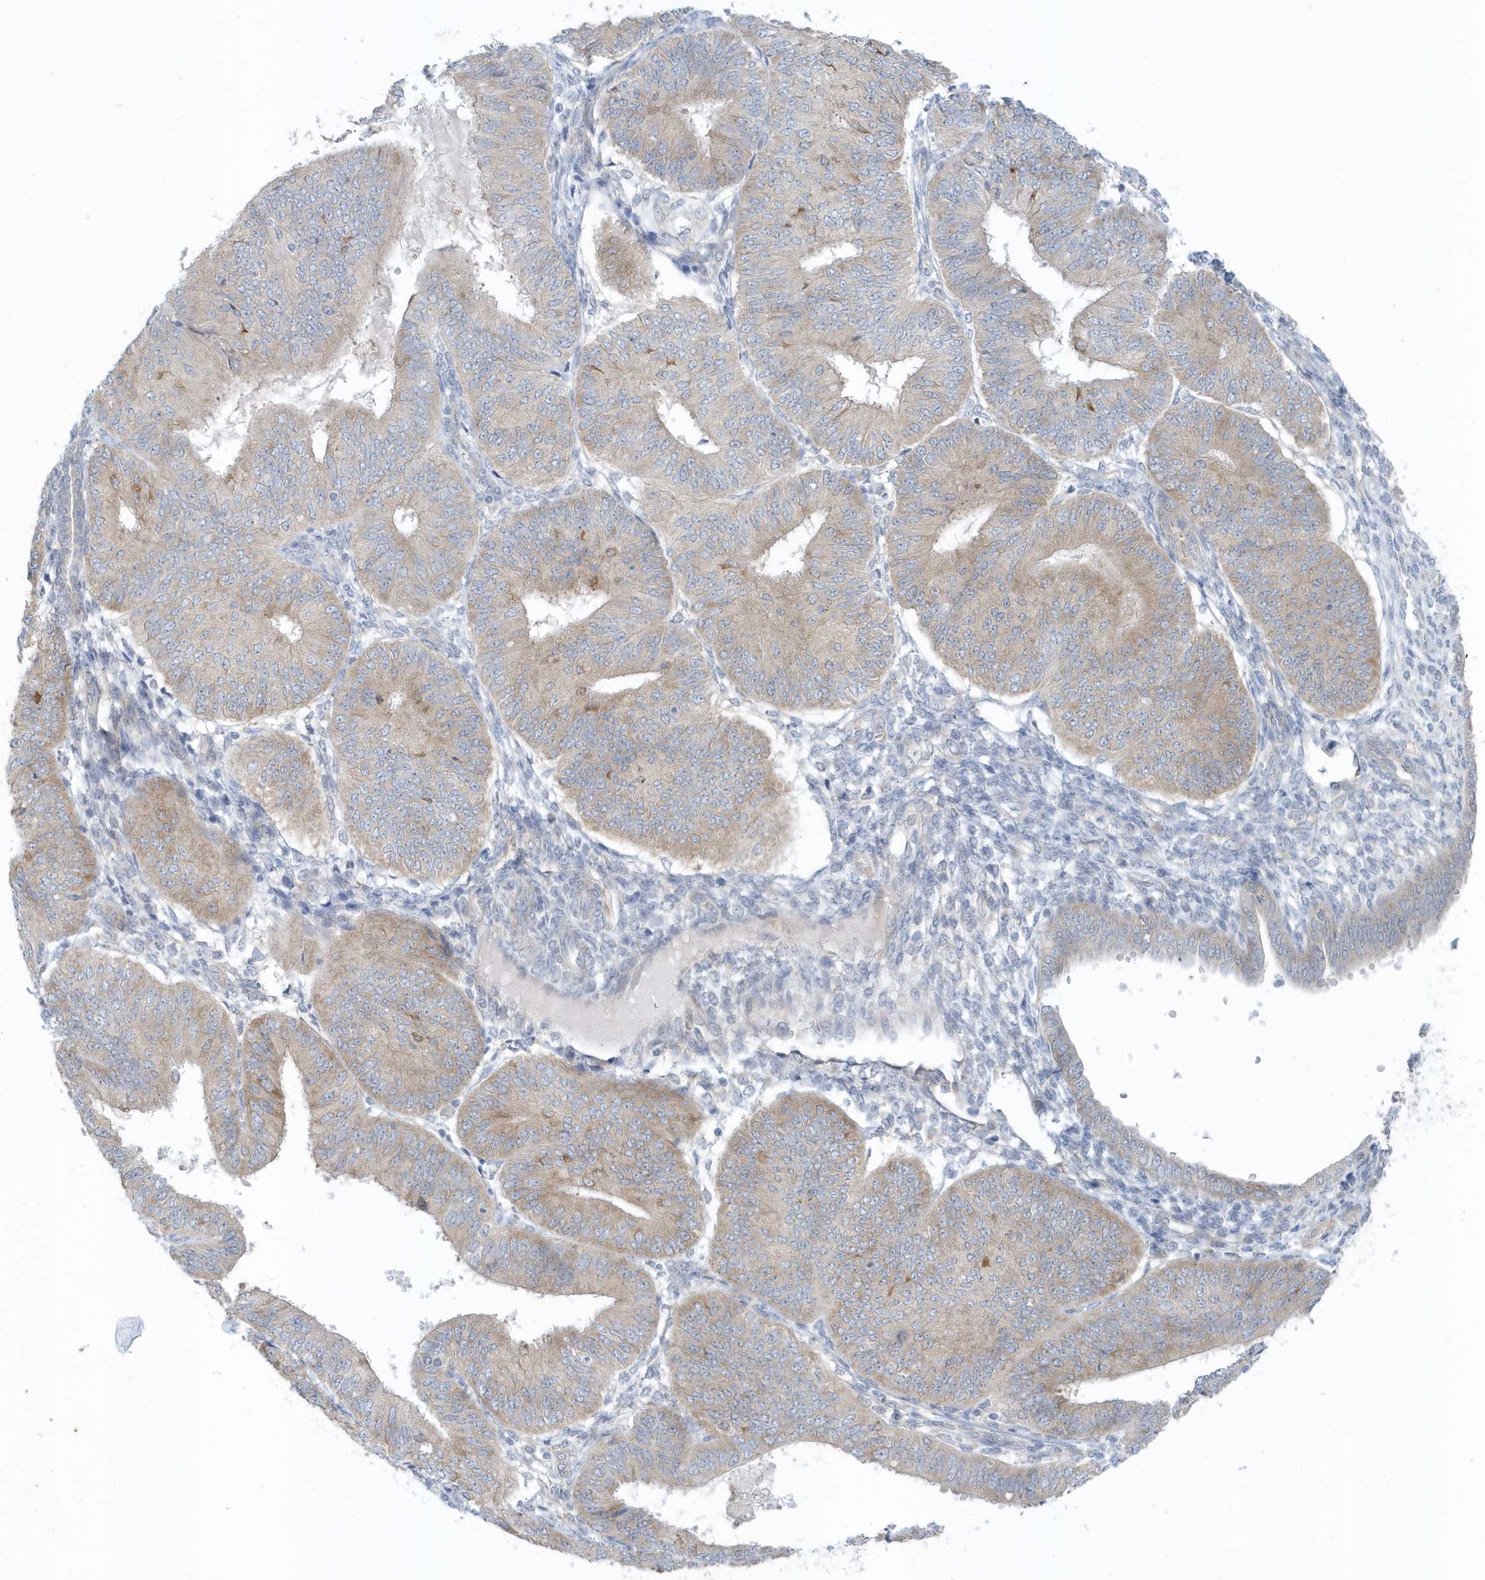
{"staining": {"intensity": "weak", "quantity": "25%-75%", "location": "cytoplasmic/membranous"}, "tissue": "endometrial cancer", "cell_type": "Tumor cells", "image_type": "cancer", "snomed": [{"axis": "morphology", "description": "Adenocarcinoma, NOS"}, {"axis": "topography", "description": "Endometrium"}], "caption": "Human endometrial cancer (adenocarcinoma) stained for a protein (brown) displays weak cytoplasmic/membranous positive staining in approximately 25%-75% of tumor cells.", "gene": "SCN3A", "patient": {"sex": "female", "age": 58}}